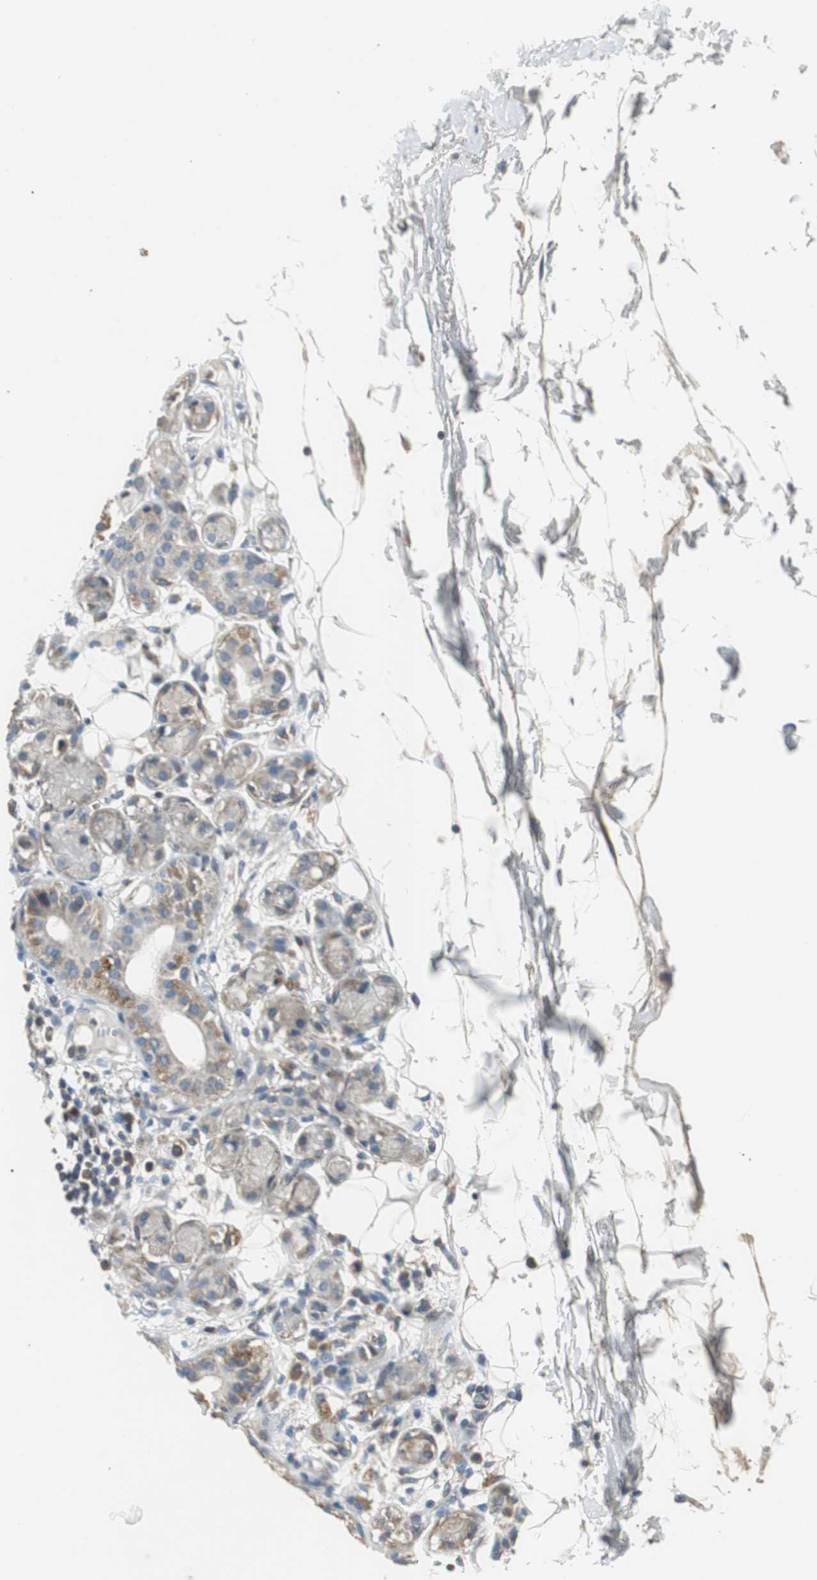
{"staining": {"intensity": "weak", "quantity": ">75%", "location": "cytoplasmic/membranous"}, "tissue": "adipose tissue", "cell_type": "Adipocytes", "image_type": "normal", "snomed": [{"axis": "morphology", "description": "Normal tissue, NOS"}, {"axis": "morphology", "description": "Inflammation, NOS"}, {"axis": "topography", "description": "Vascular tissue"}, {"axis": "topography", "description": "Salivary gland"}], "caption": "Immunohistochemistry image of unremarkable adipose tissue: human adipose tissue stained using immunohistochemistry (IHC) displays low levels of weak protein expression localized specifically in the cytoplasmic/membranous of adipocytes, appearing as a cytoplasmic/membranous brown color.", "gene": "PI4KB", "patient": {"sex": "female", "age": 75}}